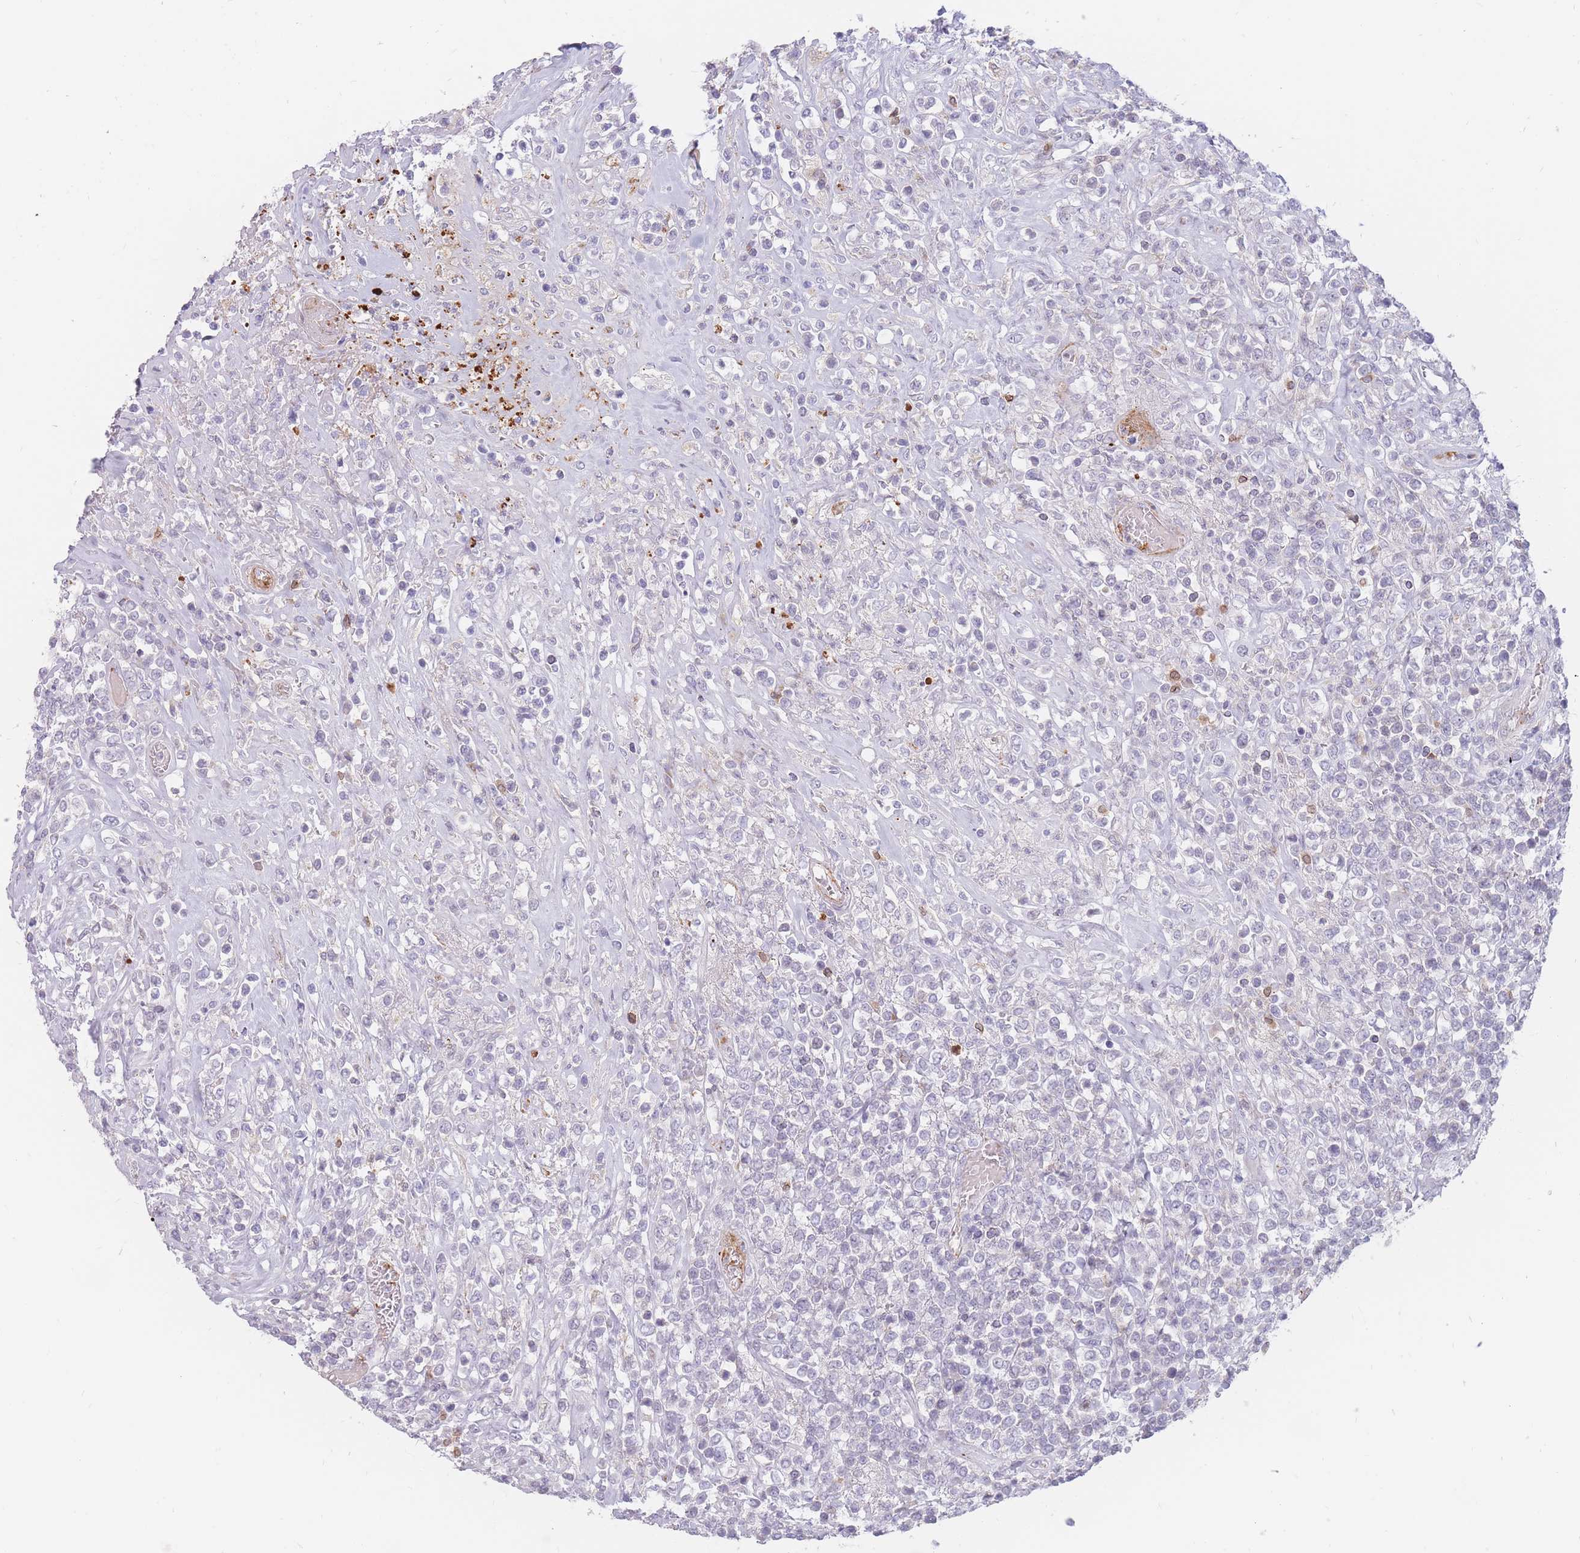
{"staining": {"intensity": "negative", "quantity": "none", "location": "none"}, "tissue": "lymphoma", "cell_type": "Tumor cells", "image_type": "cancer", "snomed": [{"axis": "morphology", "description": "Malignant lymphoma, non-Hodgkin's type, High grade"}, {"axis": "topography", "description": "Soft tissue"}], "caption": "The immunohistochemistry (IHC) image has no significant expression in tumor cells of lymphoma tissue.", "gene": "PTGDR", "patient": {"sex": "female", "age": 56}}